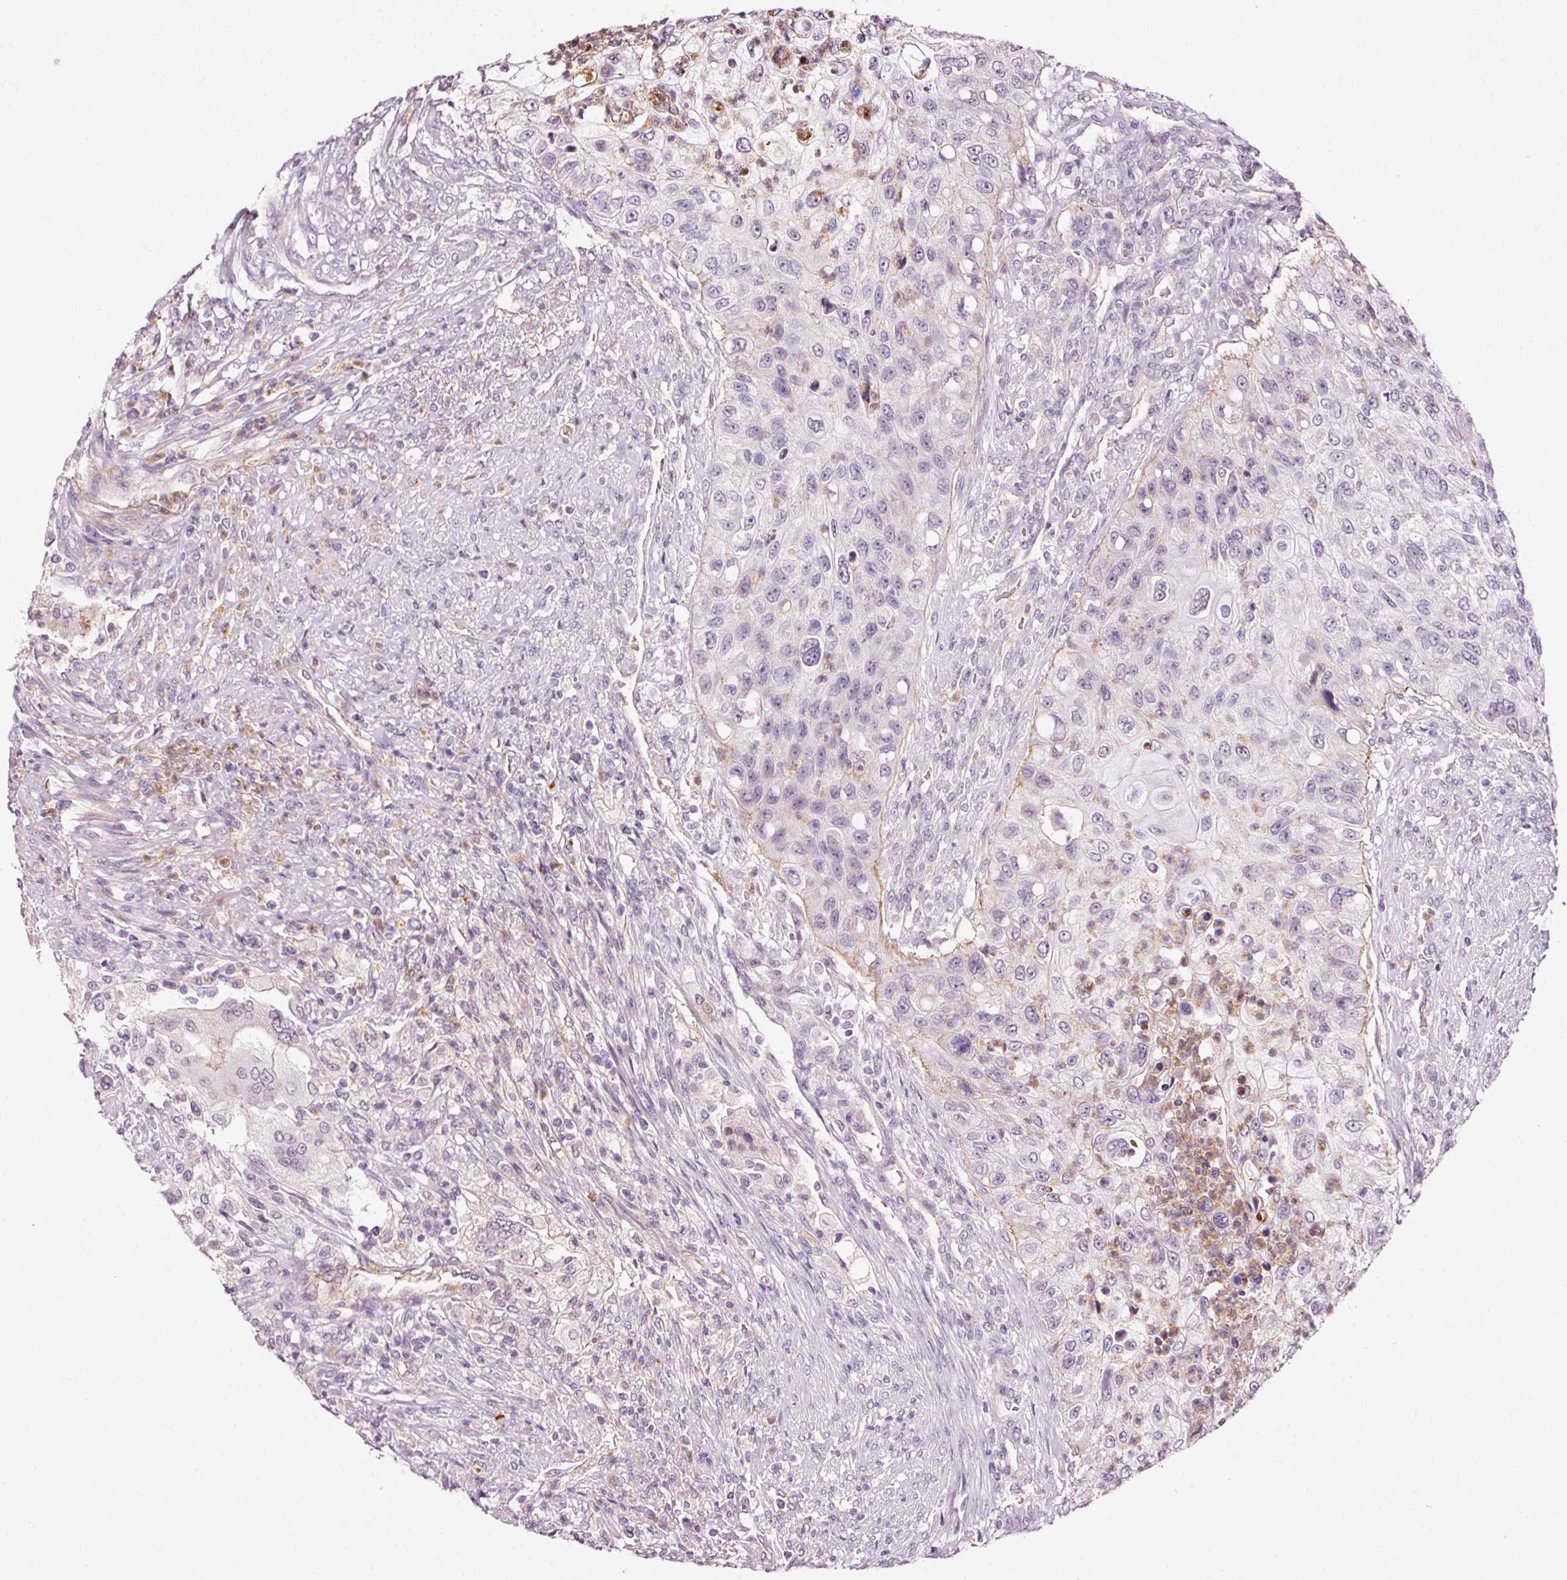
{"staining": {"intensity": "negative", "quantity": "none", "location": "none"}, "tissue": "urothelial cancer", "cell_type": "Tumor cells", "image_type": "cancer", "snomed": [{"axis": "morphology", "description": "Urothelial carcinoma, High grade"}, {"axis": "topography", "description": "Urinary bladder"}], "caption": "This is an immunohistochemistry image of human urothelial carcinoma (high-grade). There is no expression in tumor cells.", "gene": "ABCB4", "patient": {"sex": "female", "age": 60}}